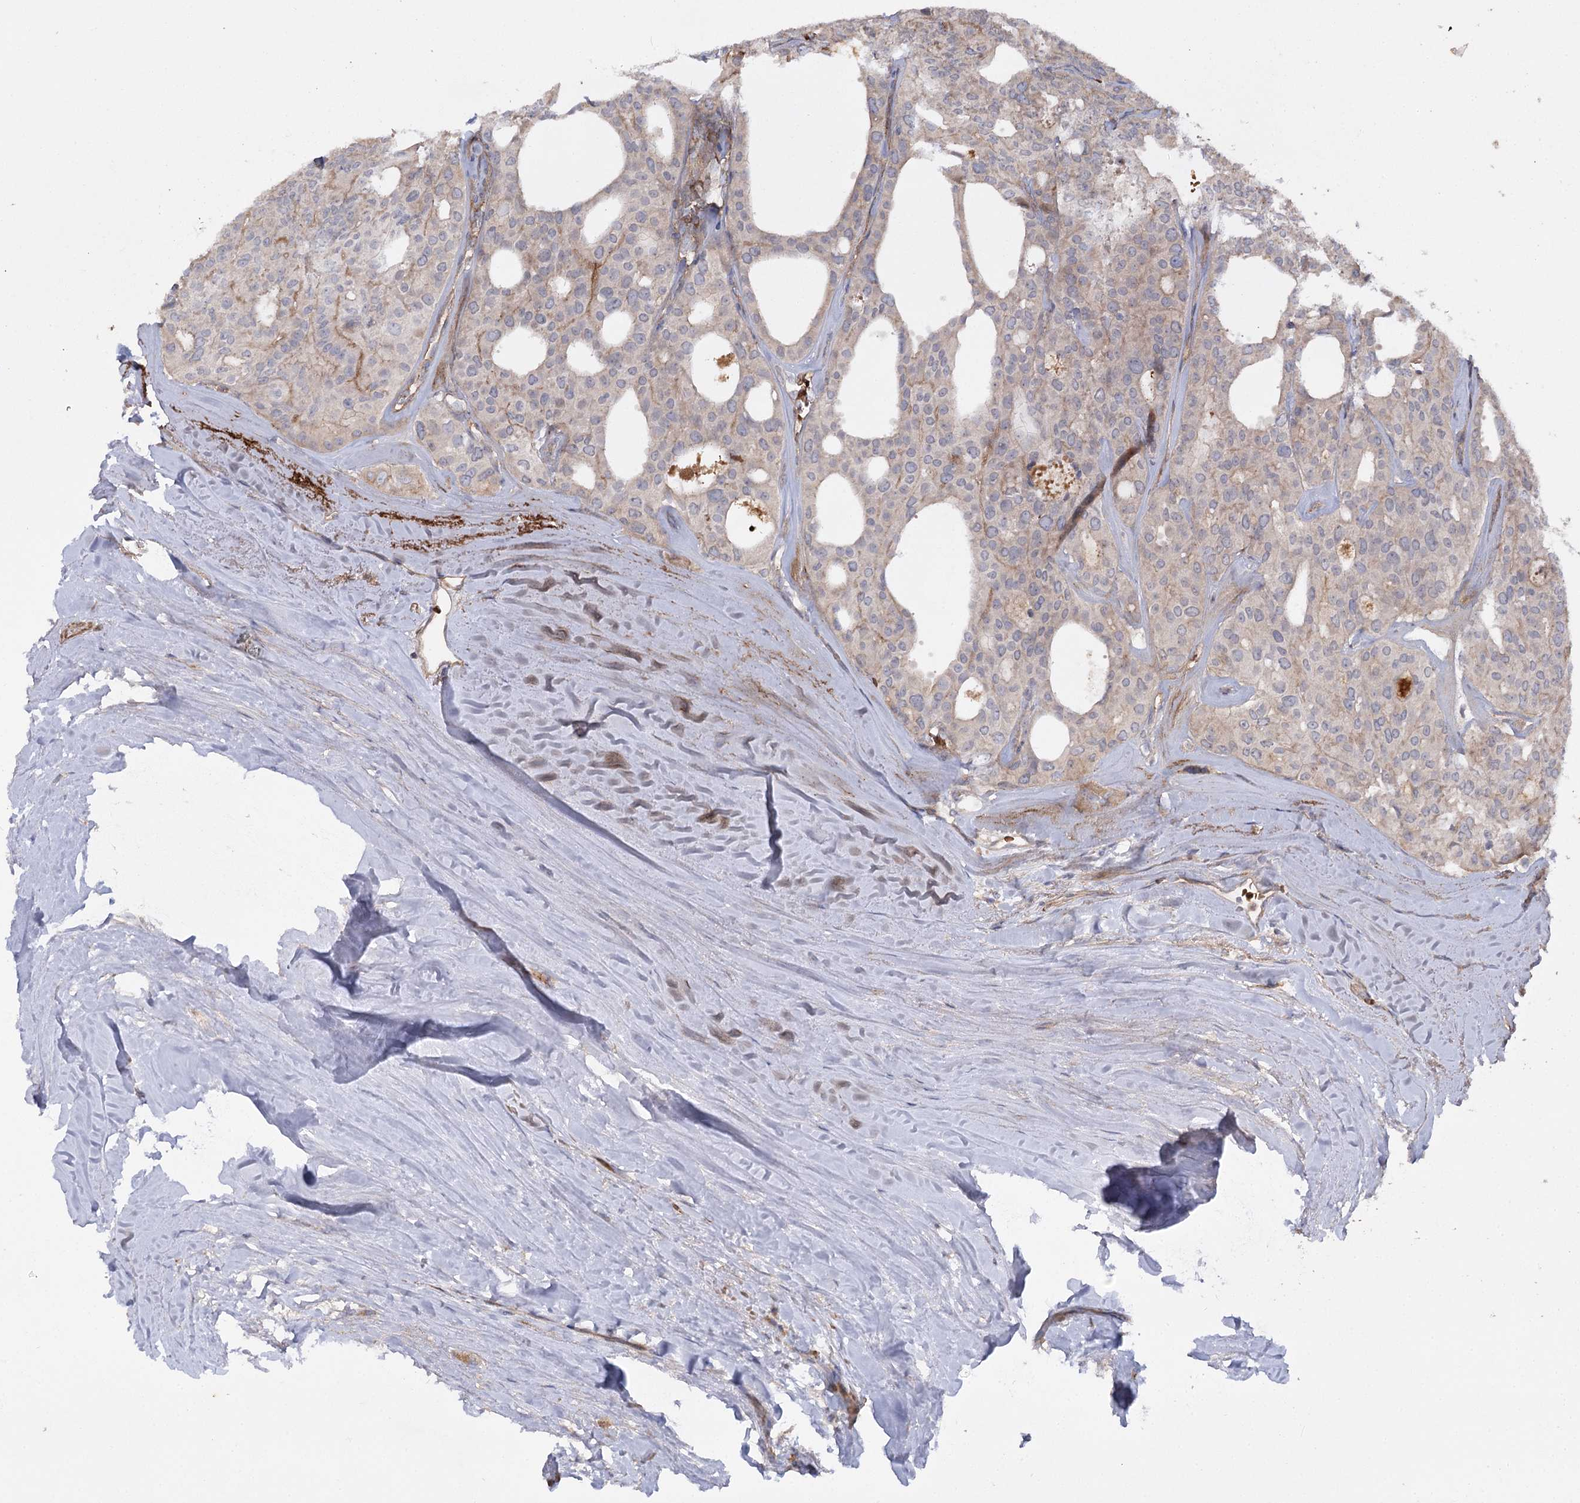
{"staining": {"intensity": "negative", "quantity": "none", "location": "none"}, "tissue": "thyroid cancer", "cell_type": "Tumor cells", "image_type": "cancer", "snomed": [{"axis": "morphology", "description": "Follicular adenoma carcinoma, NOS"}, {"axis": "topography", "description": "Thyroid gland"}], "caption": "Immunohistochemical staining of human thyroid cancer (follicular adenoma carcinoma) demonstrates no significant staining in tumor cells.", "gene": "KIAA0825", "patient": {"sex": "male", "age": 75}}